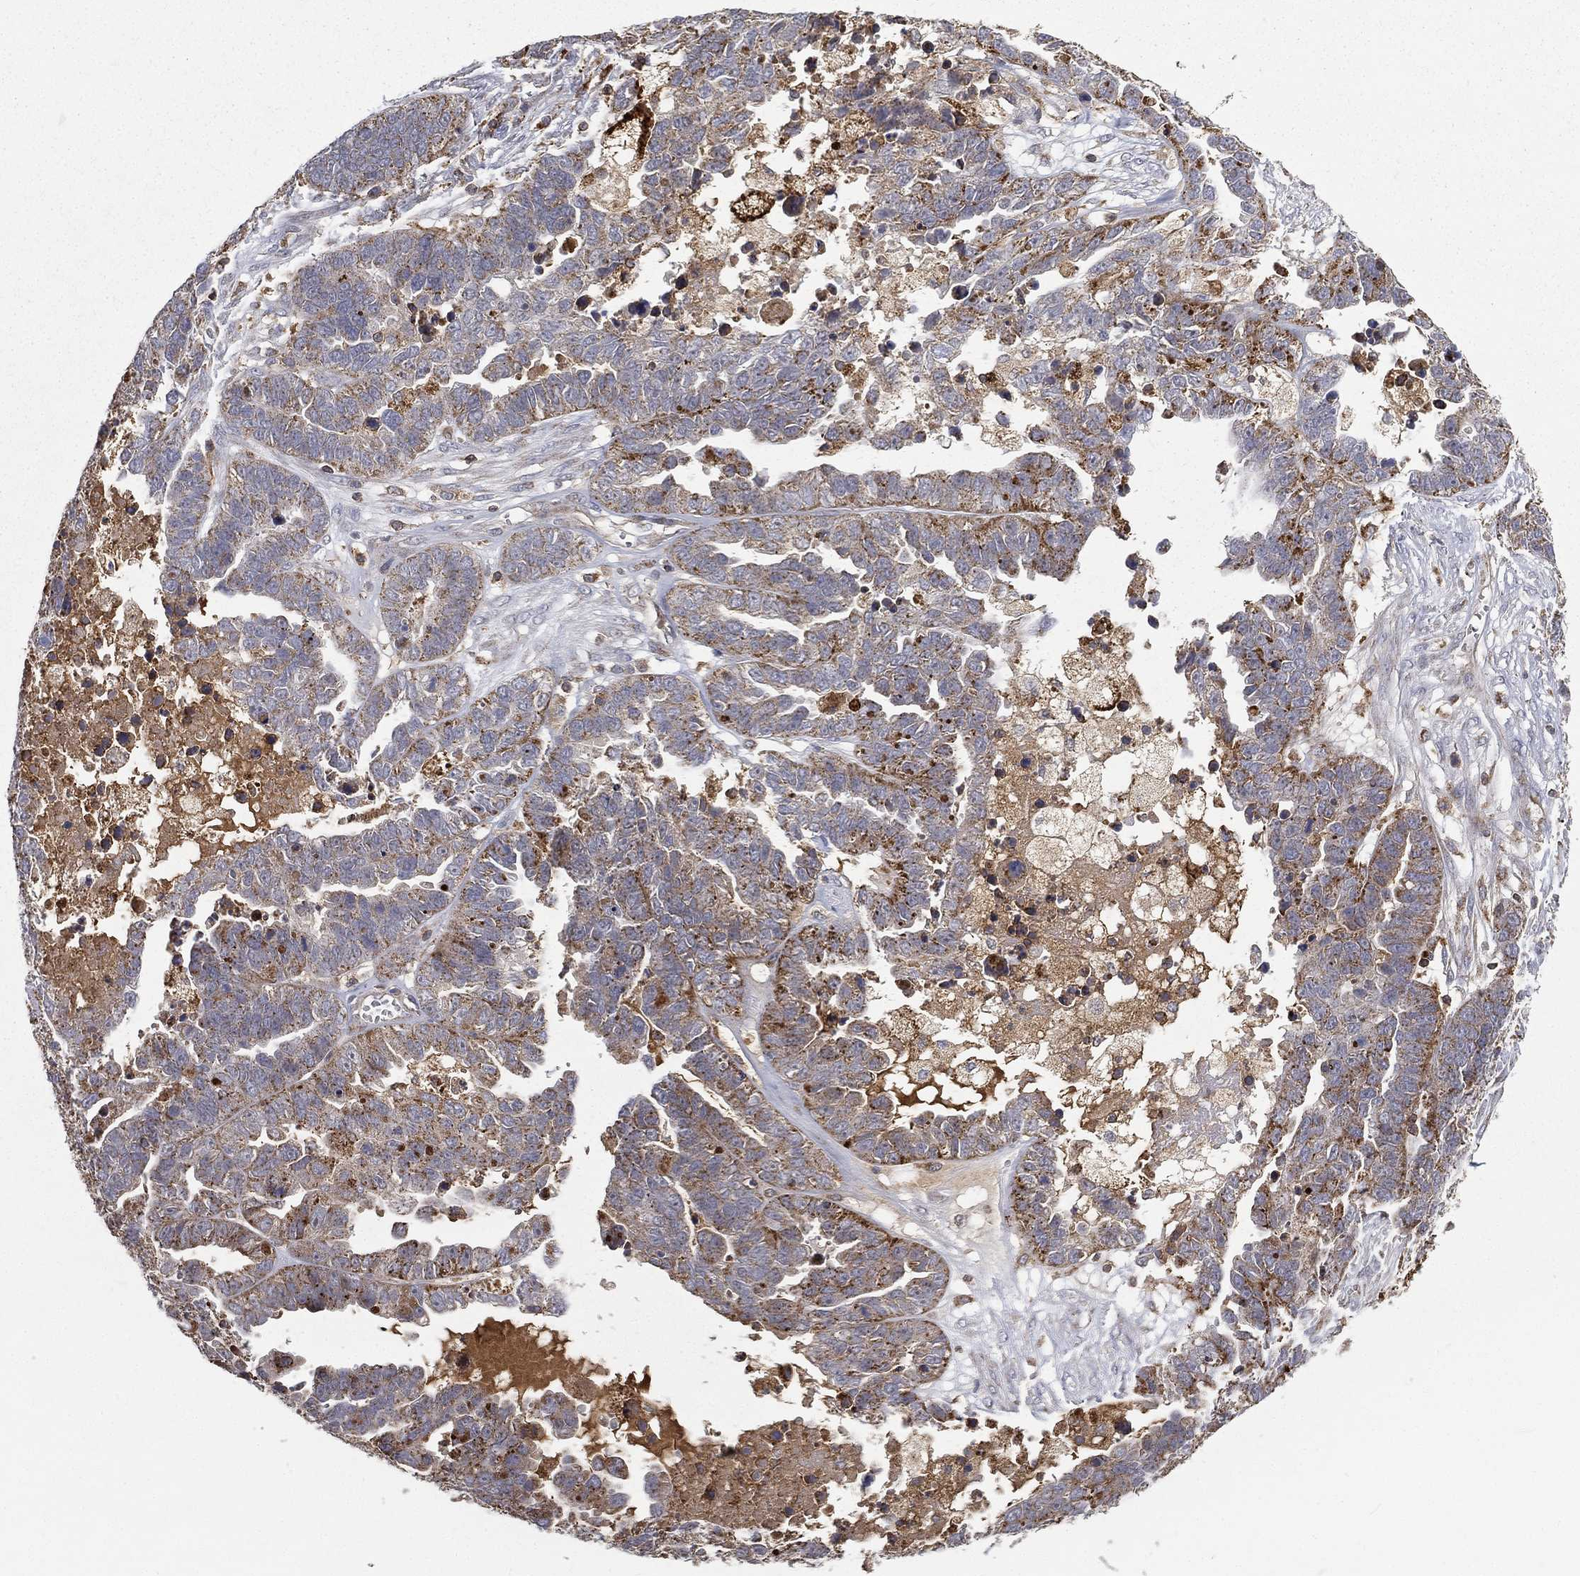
{"staining": {"intensity": "moderate", "quantity": "25%-75%", "location": "cytoplasmic/membranous"}, "tissue": "ovarian cancer", "cell_type": "Tumor cells", "image_type": "cancer", "snomed": [{"axis": "morphology", "description": "Cystadenocarcinoma, serous, NOS"}, {"axis": "topography", "description": "Ovary"}], "caption": "High-power microscopy captured an IHC histopathology image of ovarian serous cystadenocarcinoma, revealing moderate cytoplasmic/membranous expression in about 25%-75% of tumor cells.", "gene": "RIN3", "patient": {"sex": "female", "age": 87}}